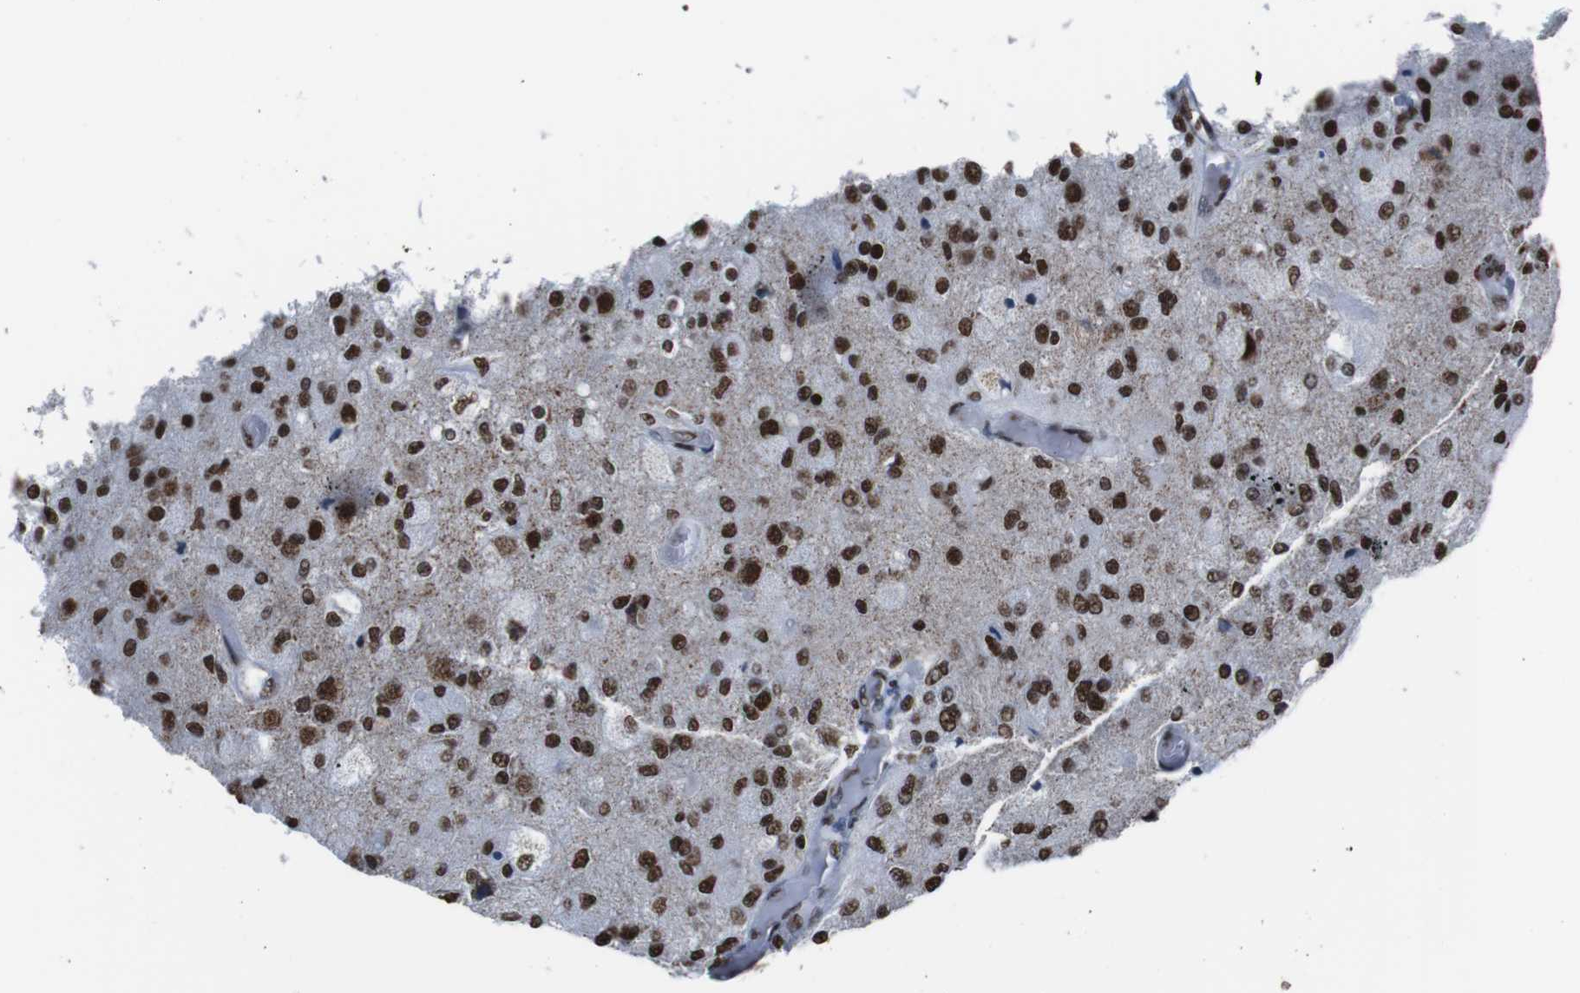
{"staining": {"intensity": "strong", "quantity": ">75%", "location": "nuclear"}, "tissue": "glioma", "cell_type": "Tumor cells", "image_type": "cancer", "snomed": [{"axis": "morphology", "description": "Normal tissue, NOS"}, {"axis": "morphology", "description": "Glioma, malignant, High grade"}, {"axis": "topography", "description": "Cerebral cortex"}], "caption": "This photomicrograph demonstrates immunohistochemistry (IHC) staining of malignant glioma (high-grade), with high strong nuclear positivity in approximately >75% of tumor cells.", "gene": "ROMO1", "patient": {"sex": "male", "age": 77}}